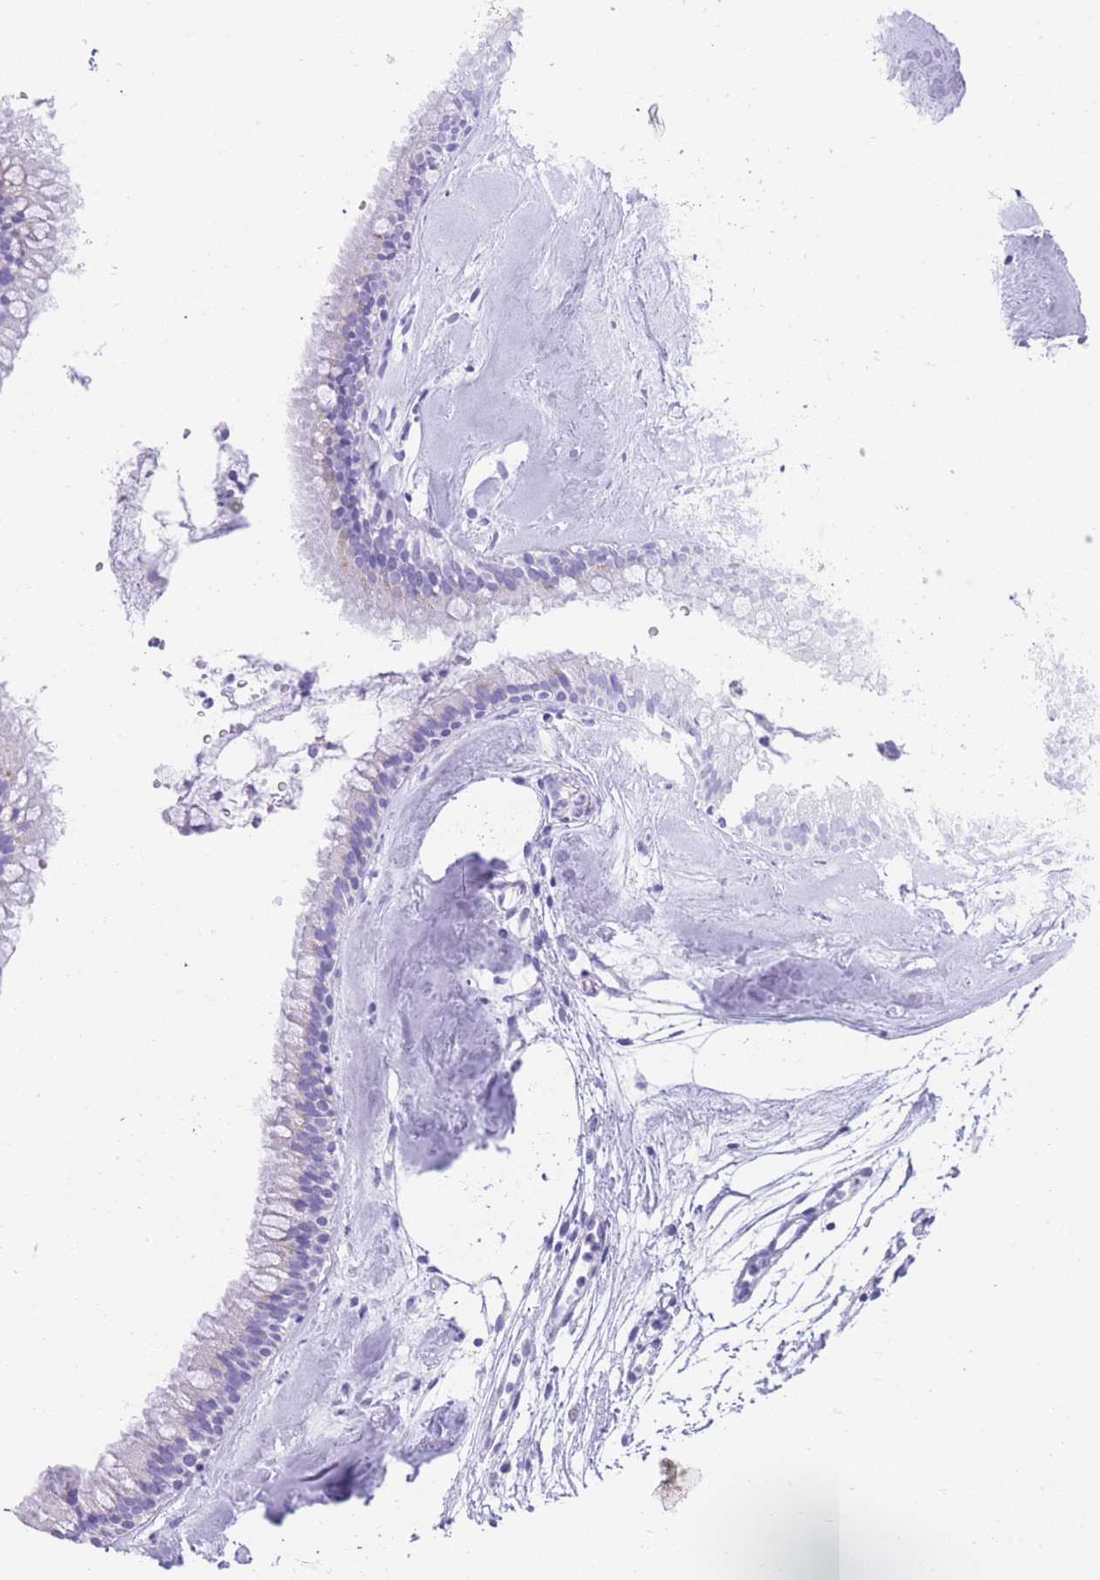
{"staining": {"intensity": "moderate", "quantity": "25%-75%", "location": "cytoplasmic/membranous"}, "tissue": "nasopharynx", "cell_type": "Respiratory epithelial cells", "image_type": "normal", "snomed": [{"axis": "morphology", "description": "Normal tissue, NOS"}, {"axis": "topography", "description": "Nasopharynx"}], "caption": "This is a photomicrograph of IHC staining of normal nasopharynx, which shows moderate positivity in the cytoplasmic/membranous of respiratory epithelial cells.", "gene": "ELOA2", "patient": {"sex": "male", "age": 65}}